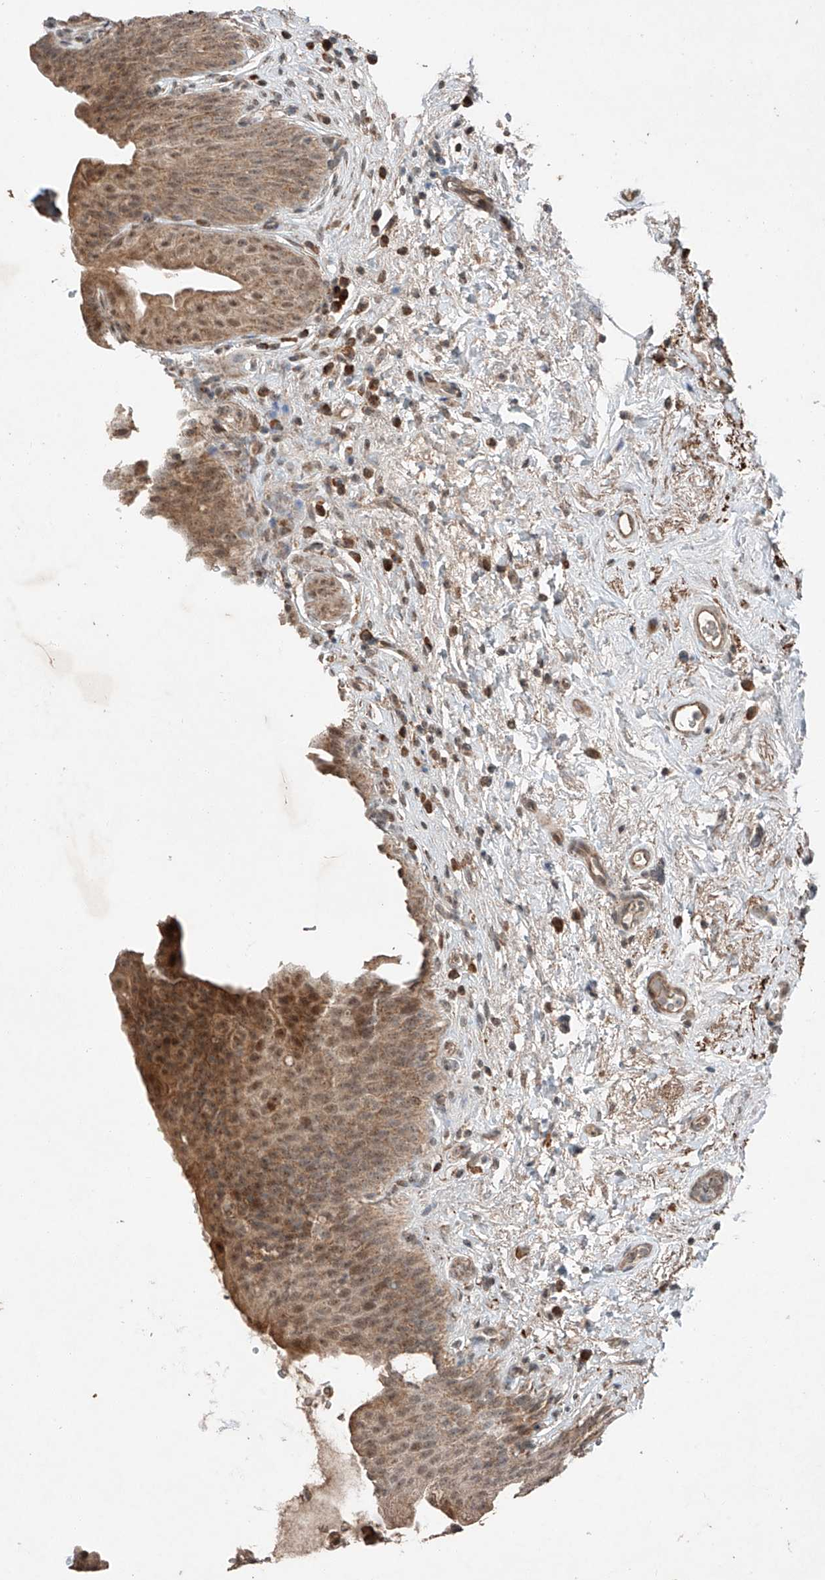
{"staining": {"intensity": "moderate", "quantity": ">75%", "location": "cytoplasmic/membranous,nuclear"}, "tissue": "urinary bladder", "cell_type": "Urothelial cells", "image_type": "normal", "snomed": [{"axis": "morphology", "description": "Normal tissue, NOS"}, {"axis": "topography", "description": "Urinary bladder"}], "caption": "IHC histopathology image of unremarkable human urinary bladder stained for a protein (brown), which displays medium levels of moderate cytoplasmic/membranous,nuclear staining in about >75% of urothelial cells.", "gene": "ZNF620", "patient": {"sex": "male", "age": 83}}